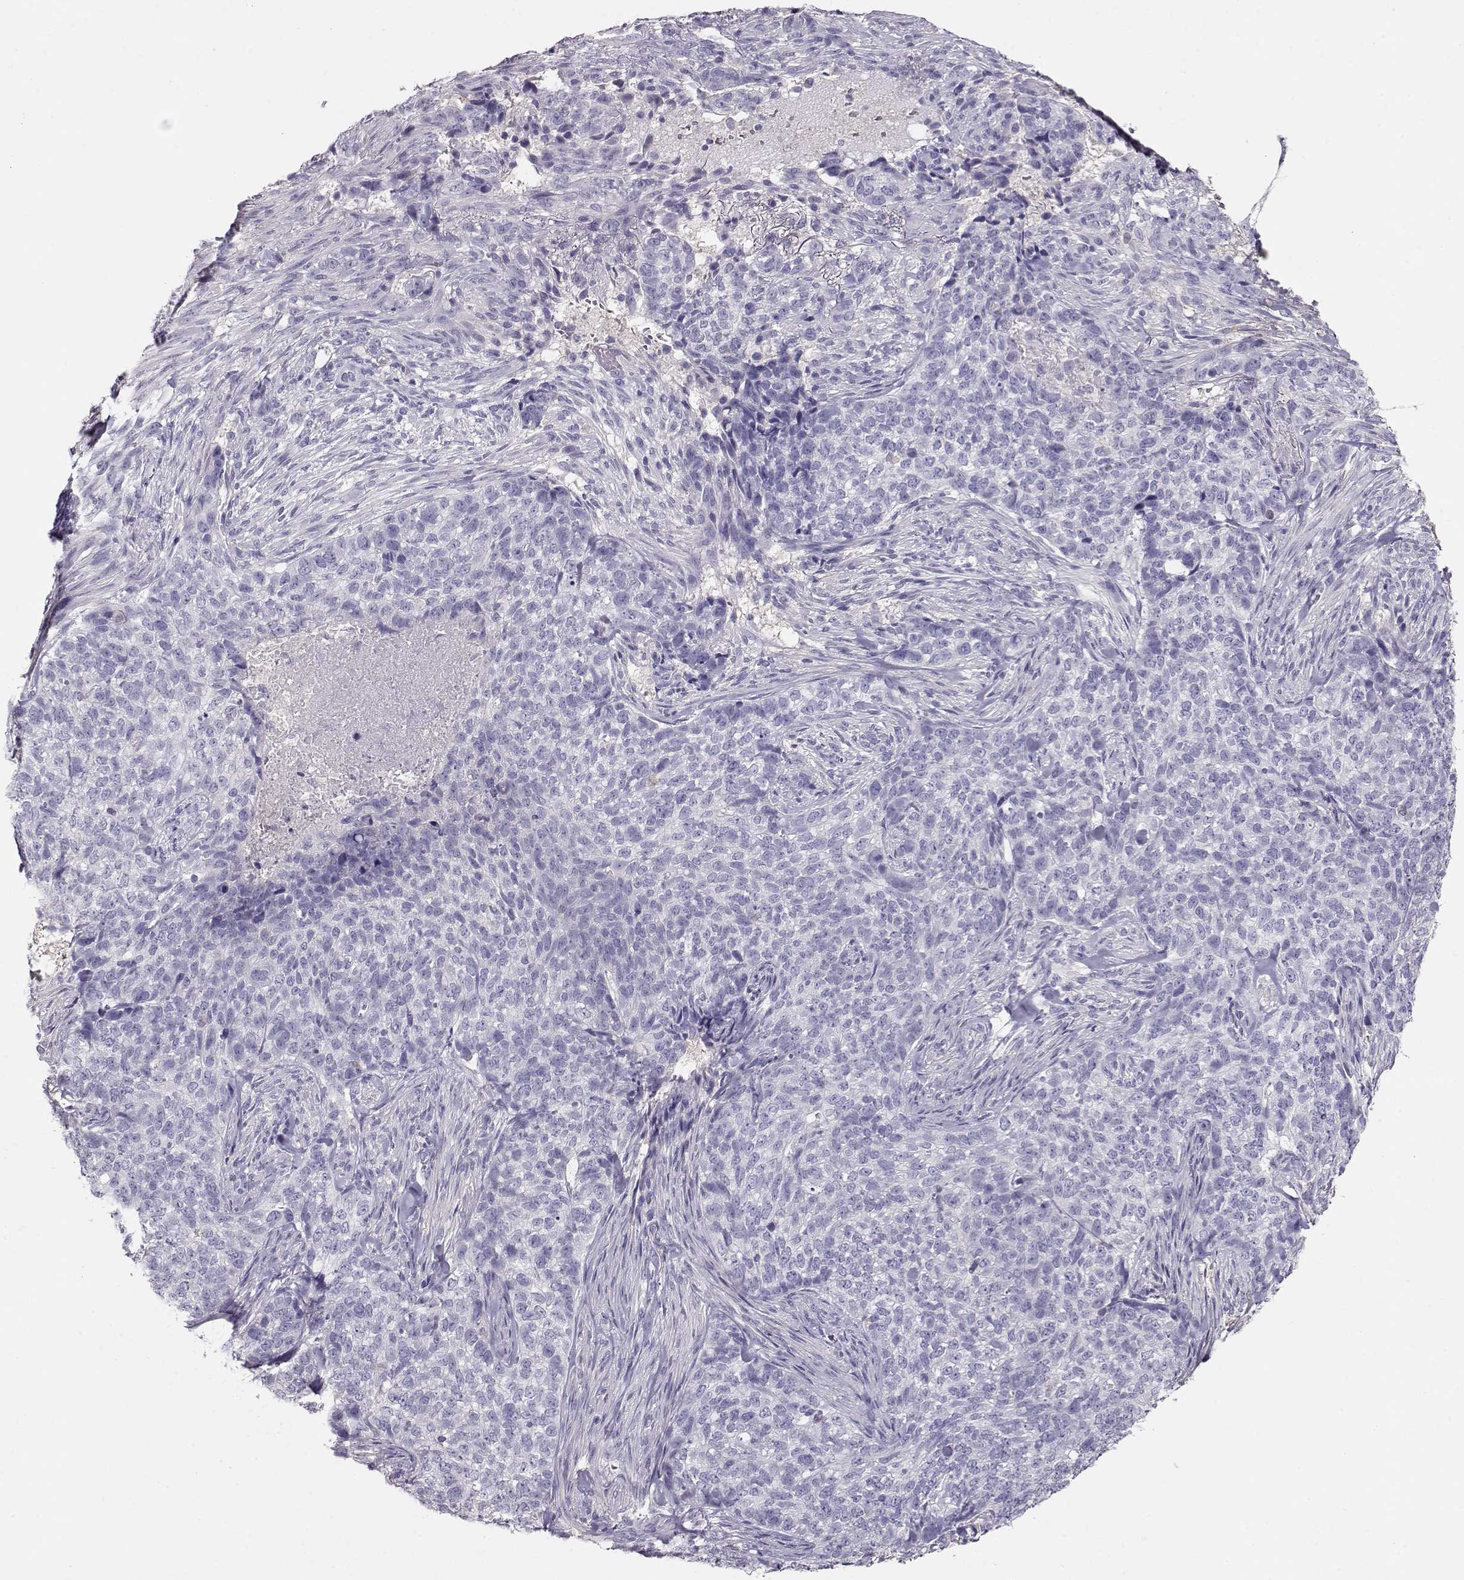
{"staining": {"intensity": "negative", "quantity": "none", "location": "none"}, "tissue": "skin cancer", "cell_type": "Tumor cells", "image_type": "cancer", "snomed": [{"axis": "morphology", "description": "Basal cell carcinoma"}, {"axis": "topography", "description": "Skin"}], "caption": "Immunohistochemical staining of skin cancer (basal cell carcinoma) exhibits no significant expression in tumor cells. The staining is performed using DAB brown chromogen with nuclei counter-stained in using hematoxylin.", "gene": "NDRG4", "patient": {"sex": "female", "age": 69}}